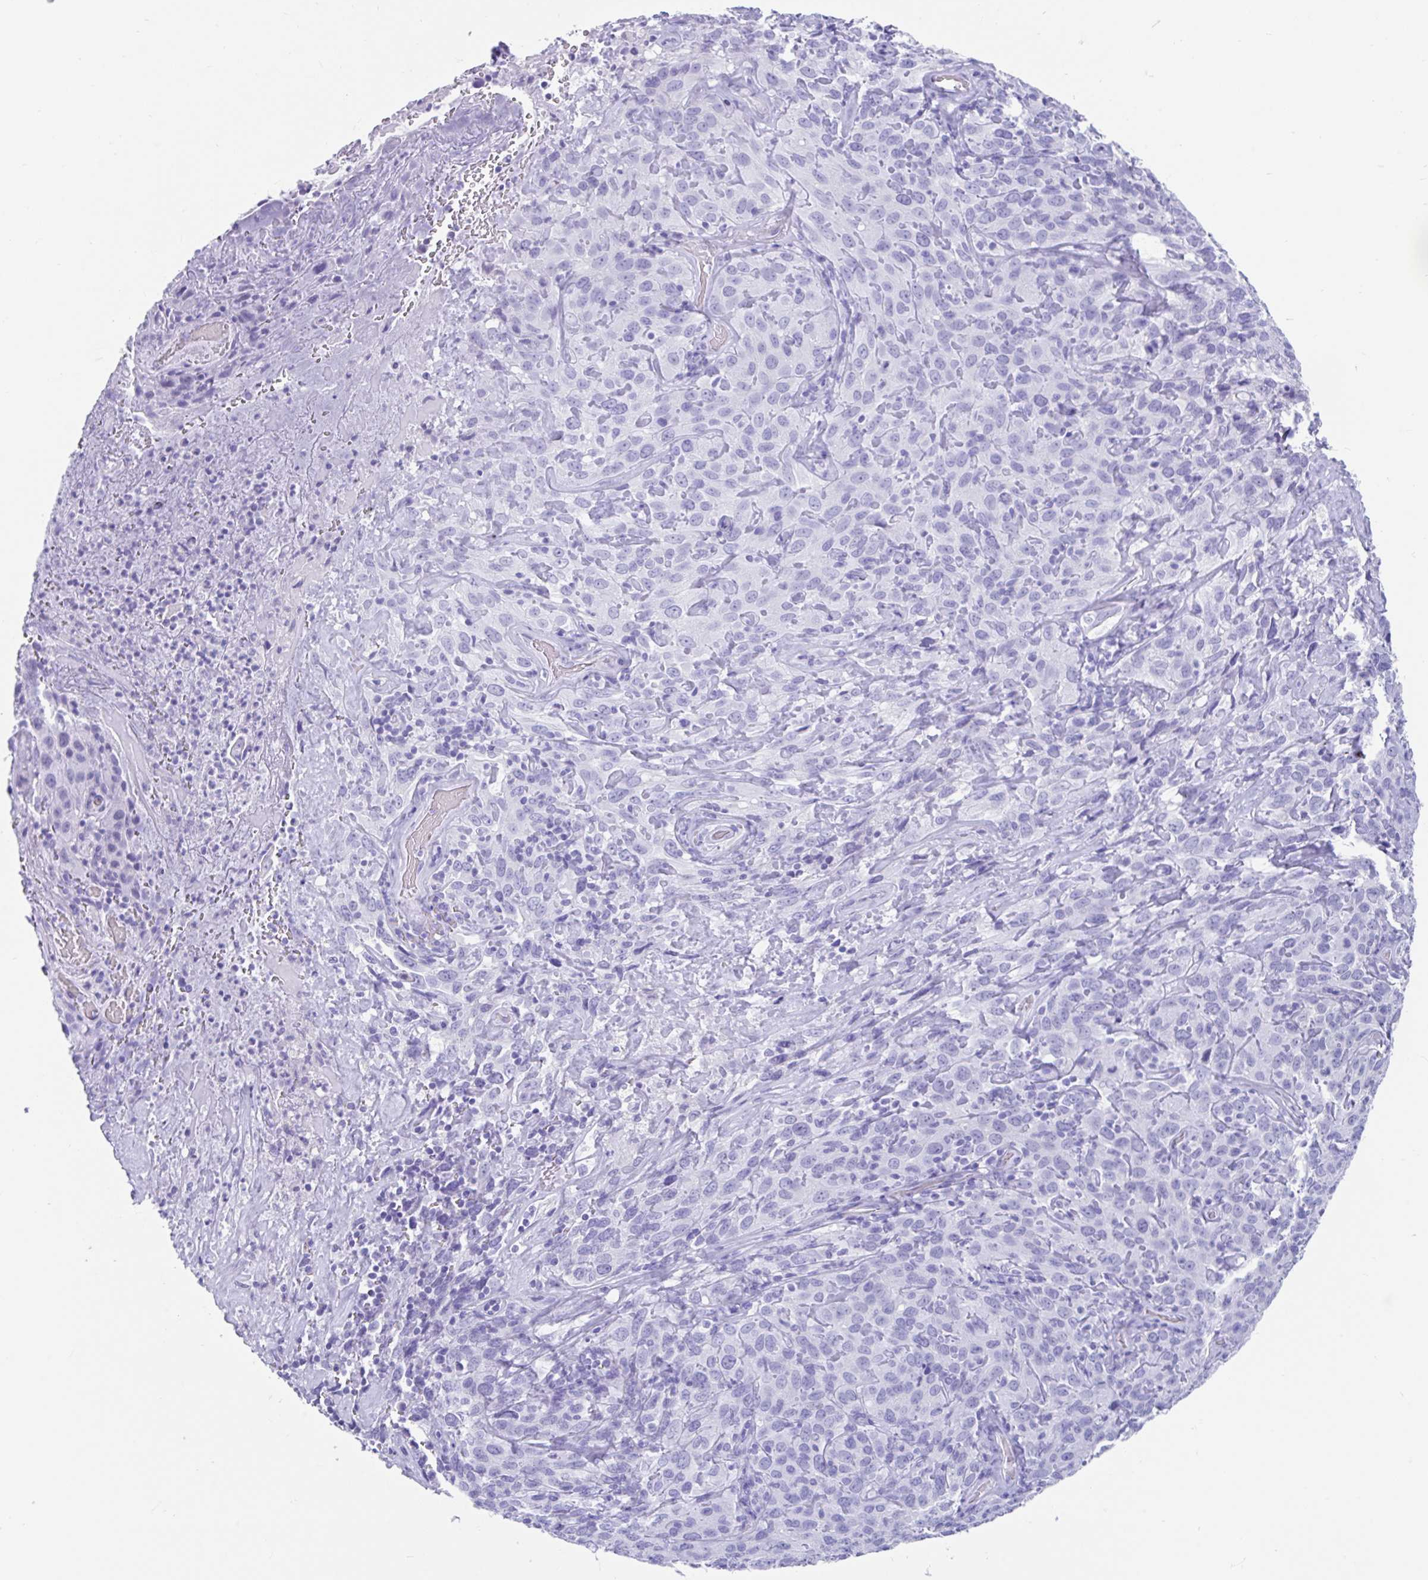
{"staining": {"intensity": "negative", "quantity": "none", "location": "none"}, "tissue": "cervical cancer", "cell_type": "Tumor cells", "image_type": "cancer", "snomed": [{"axis": "morphology", "description": "Squamous cell carcinoma, NOS"}, {"axis": "topography", "description": "Cervix"}], "caption": "A photomicrograph of human cervical squamous cell carcinoma is negative for staining in tumor cells.", "gene": "FAM107A", "patient": {"sex": "female", "age": 51}}